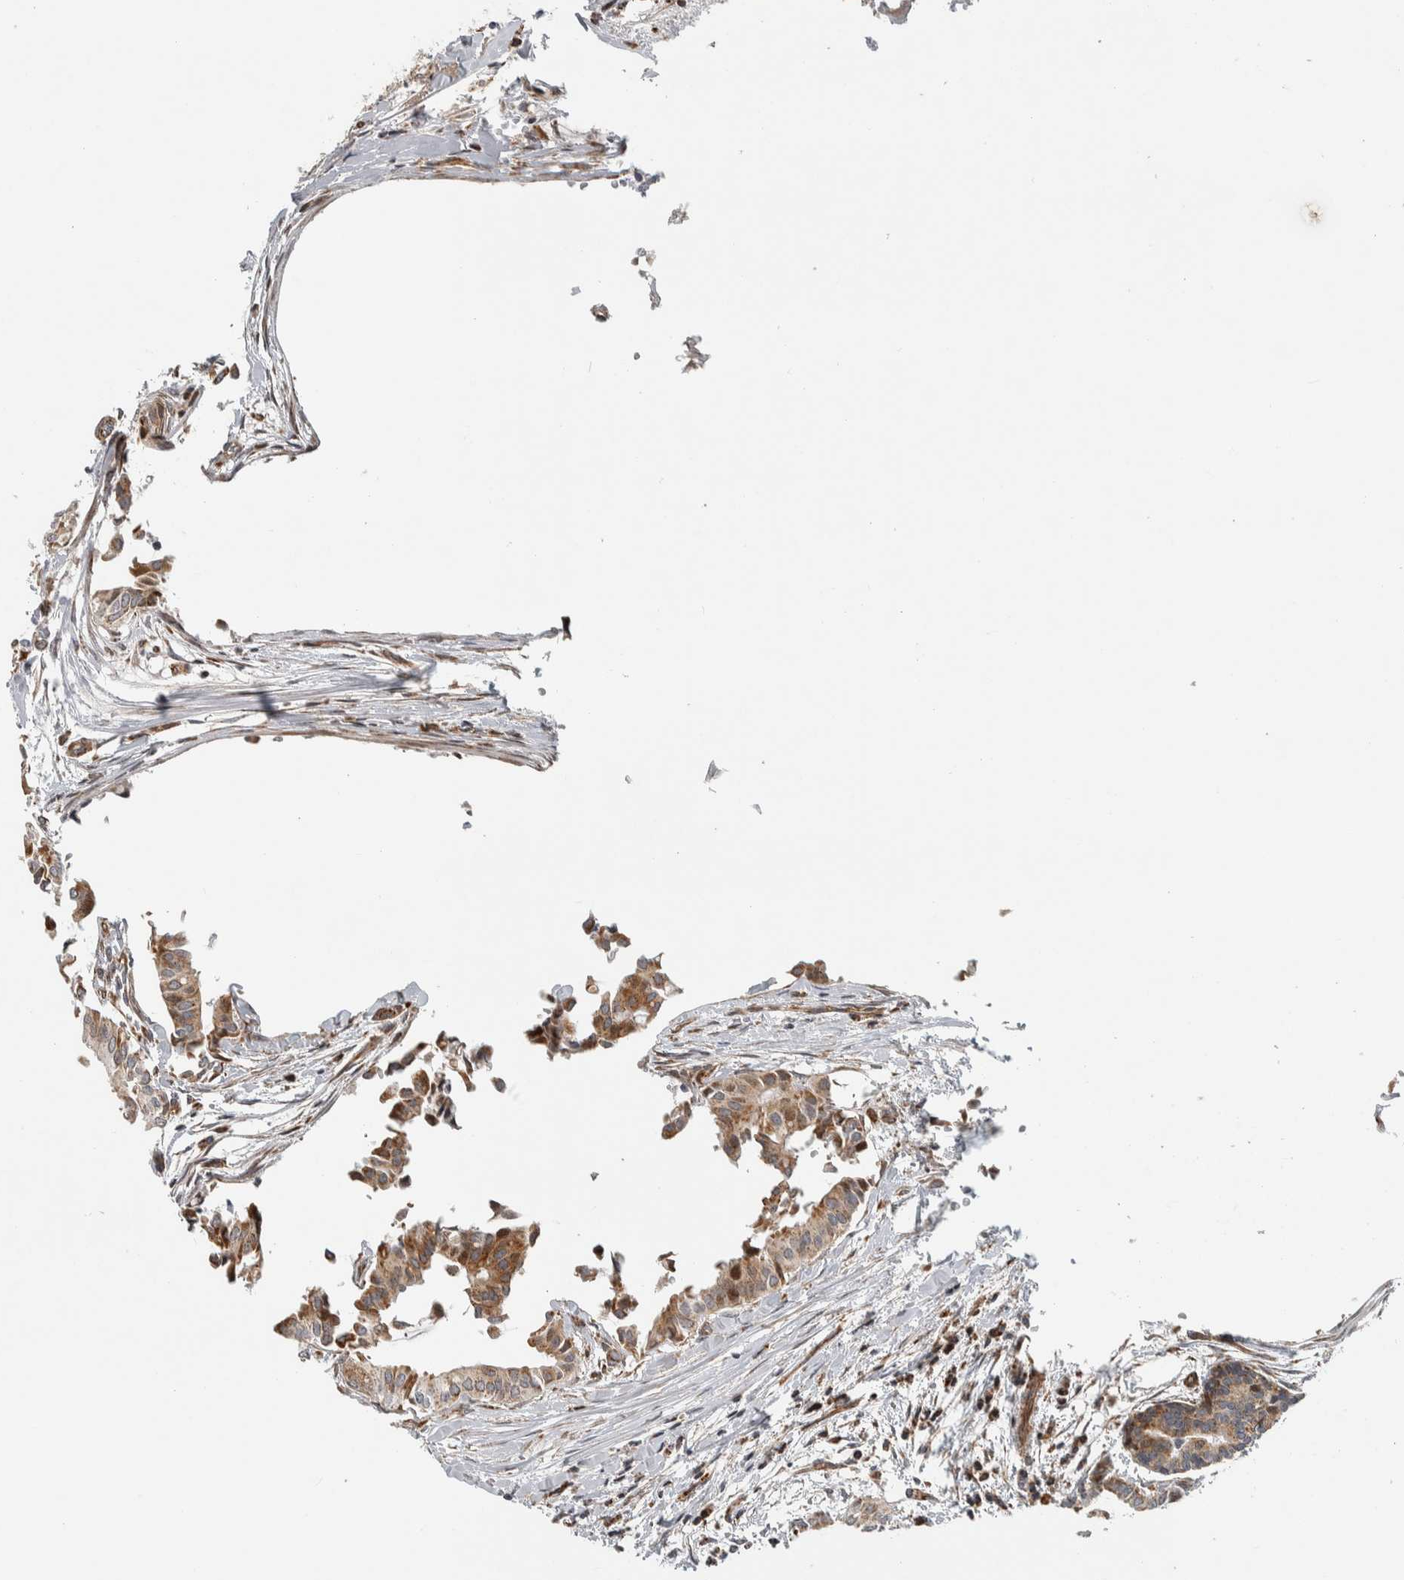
{"staining": {"intensity": "moderate", "quantity": "25%-75%", "location": "cytoplasmic/membranous"}, "tissue": "head and neck cancer", "cell_type": "Tumor cells", "image_type": "cancer", "snomed": [{"axis": "morphology", "description": "Adenocarcinoma, NOS"}, {"axis": "topography", "description": "Salivary gland"}, {"axis": "topography", "description": "Head-Neck"}], "caption": "Tumor cells reveal medium levels of moderate cytoplasmic/membranous positivity in approximately 25%-75% of cells in head and neck cancer (adenocarcinoma). Nuclei are stained in blue.", "gene": "AFP", "patient": {"sex": "female", "age": 59}}